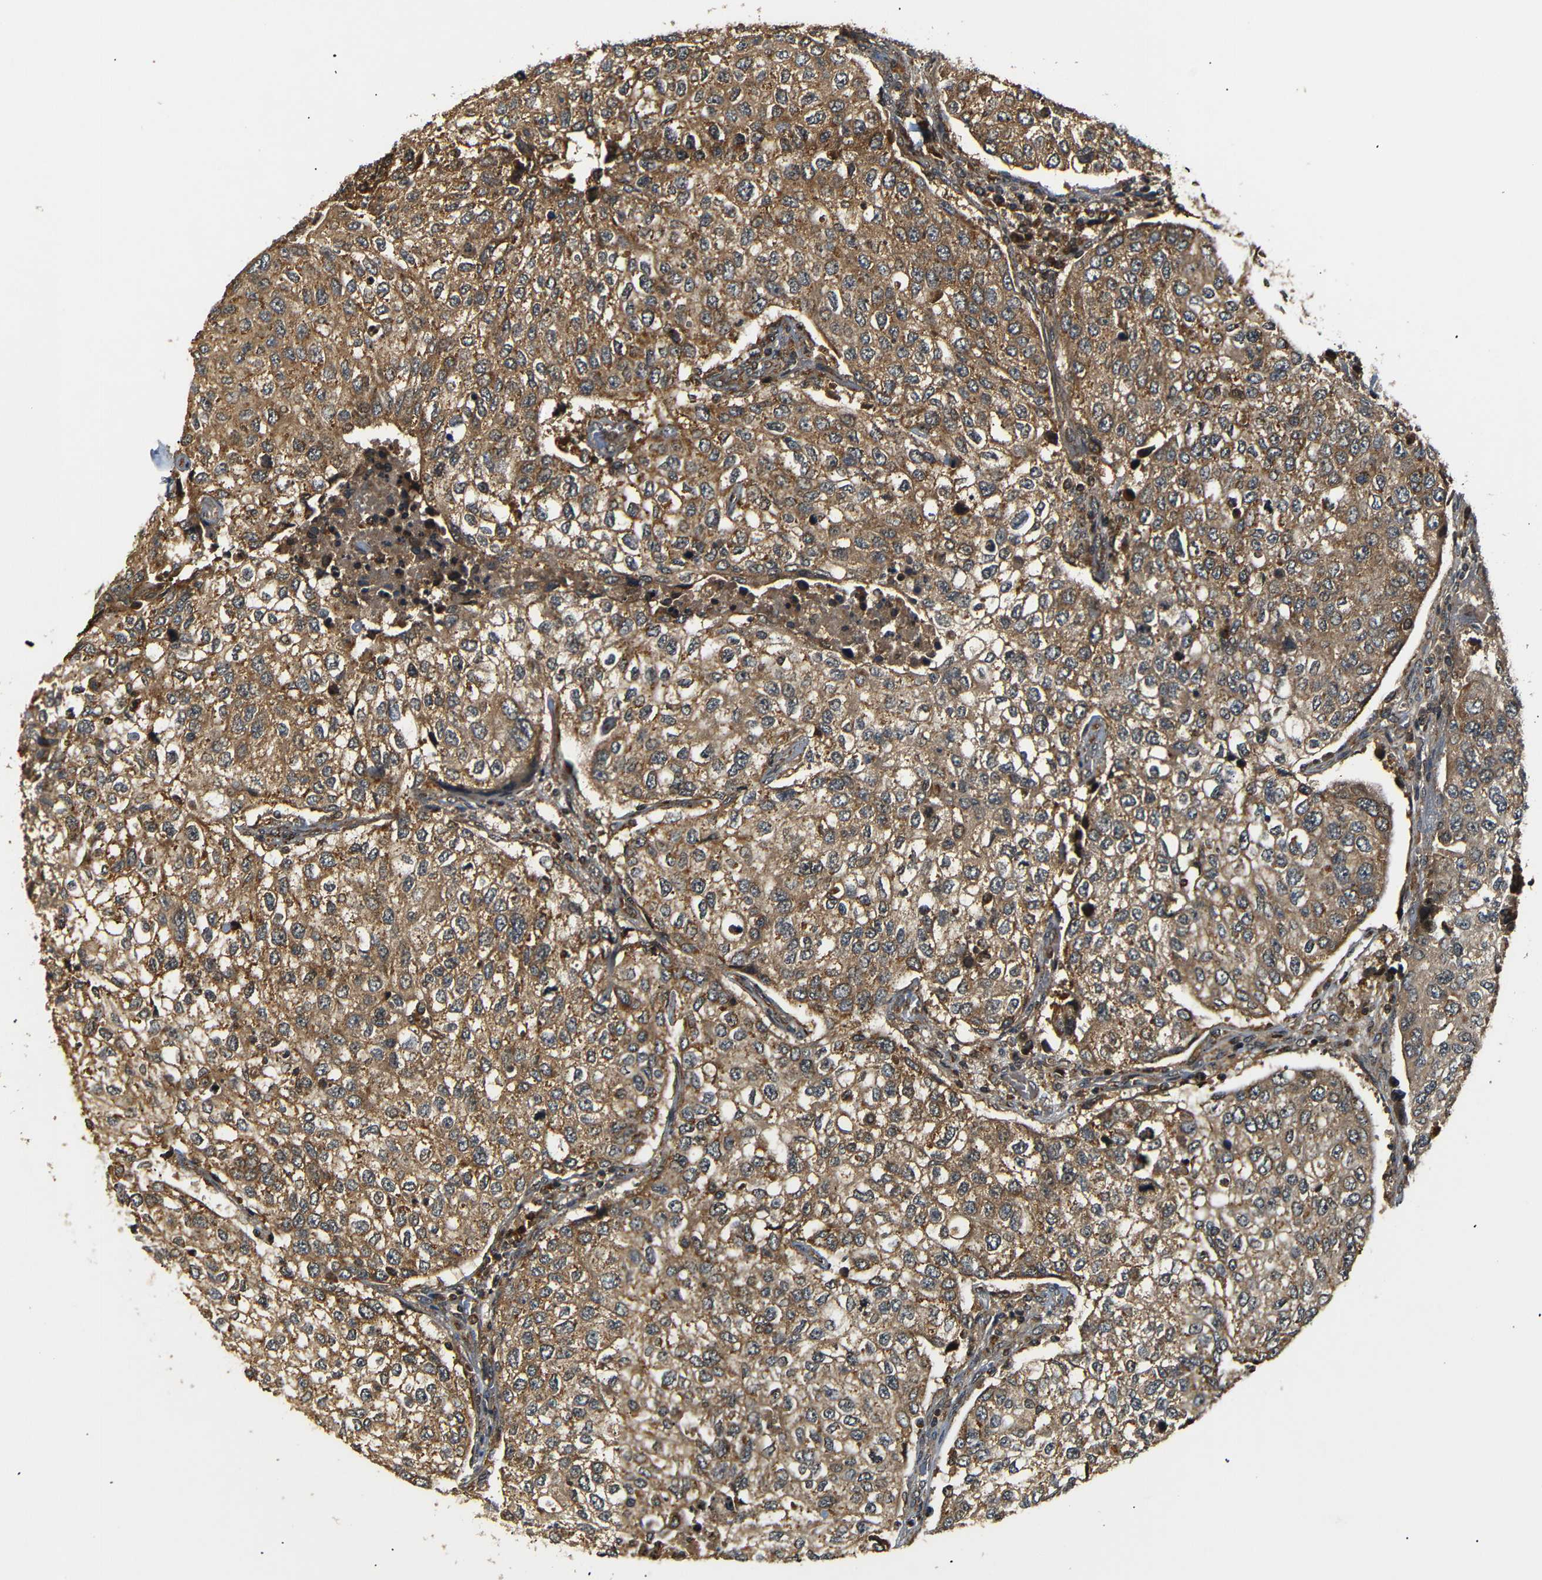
{"staining": {"intensity": "moderate", "quantity": ">75%", "location": "cytoplasmic/membranous"}, "tissue": "urothelial cancer", "cell_type": "Tumor cells", "image_type": "cancer", "snomed": [{"axis": "morphology", "description": "Urothelial carcinoma, High grade"}, {"axis": "topography", "description": "Lymph node"}, {"axis": "topography", "description": "Urinary bladder"}], "caption": "An immunohistochemistry photomicrograph of tumor tissue is shown. Protein staining in brown labels moderate cytoplasmic/membranous positivity in urothelial cancer within tumor cells. Using DAB (3,3'-diaminobenzidine) (brown) and hematoxylin (blue) stains, captured at high magnification using brightfield microscopy.", "gene": "TANK", "patient": {"sex": "male", "age": 51}}